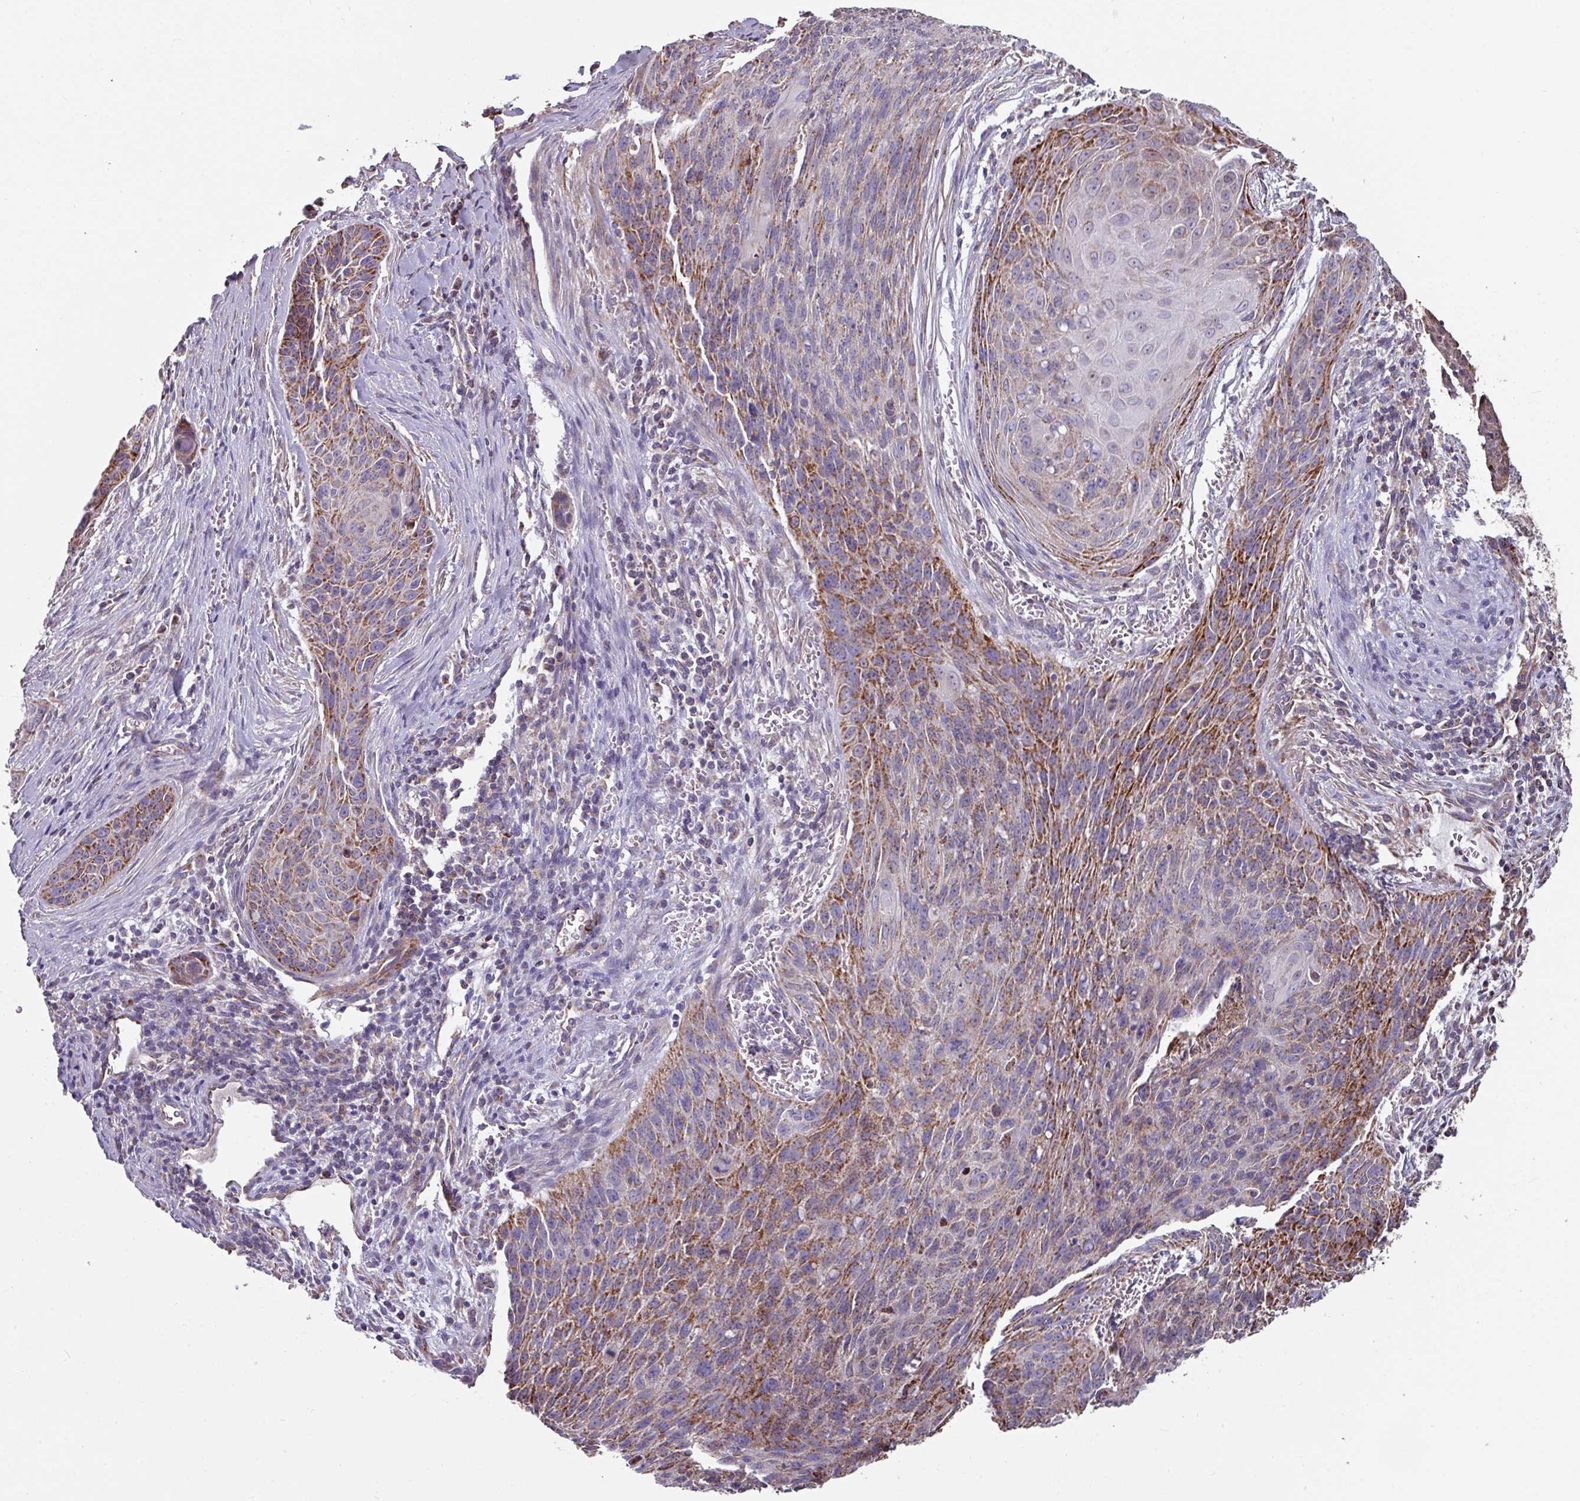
{"staining": {"intensity": "moderate", "quantity": "25%-75%", "location": "cytoplasmic/membranous"}, "tissue": "cervical cancer", "cell_type": "Tumor cells", "image_type": "cancer", "snomed": [{"axis": "morphology", "description": "Squamous cell carcinoma, NOS"}, {"axis": "topography", "description": "Cervix"}], "caption": "Immunohistochemical staining of cervical cancer displays moderate cytoplasmic/membranous protein expression in approximately 25%-75% of tumor cells.", "gene": "OR2D3", "patient": {"sex": "female", "age": 55}}